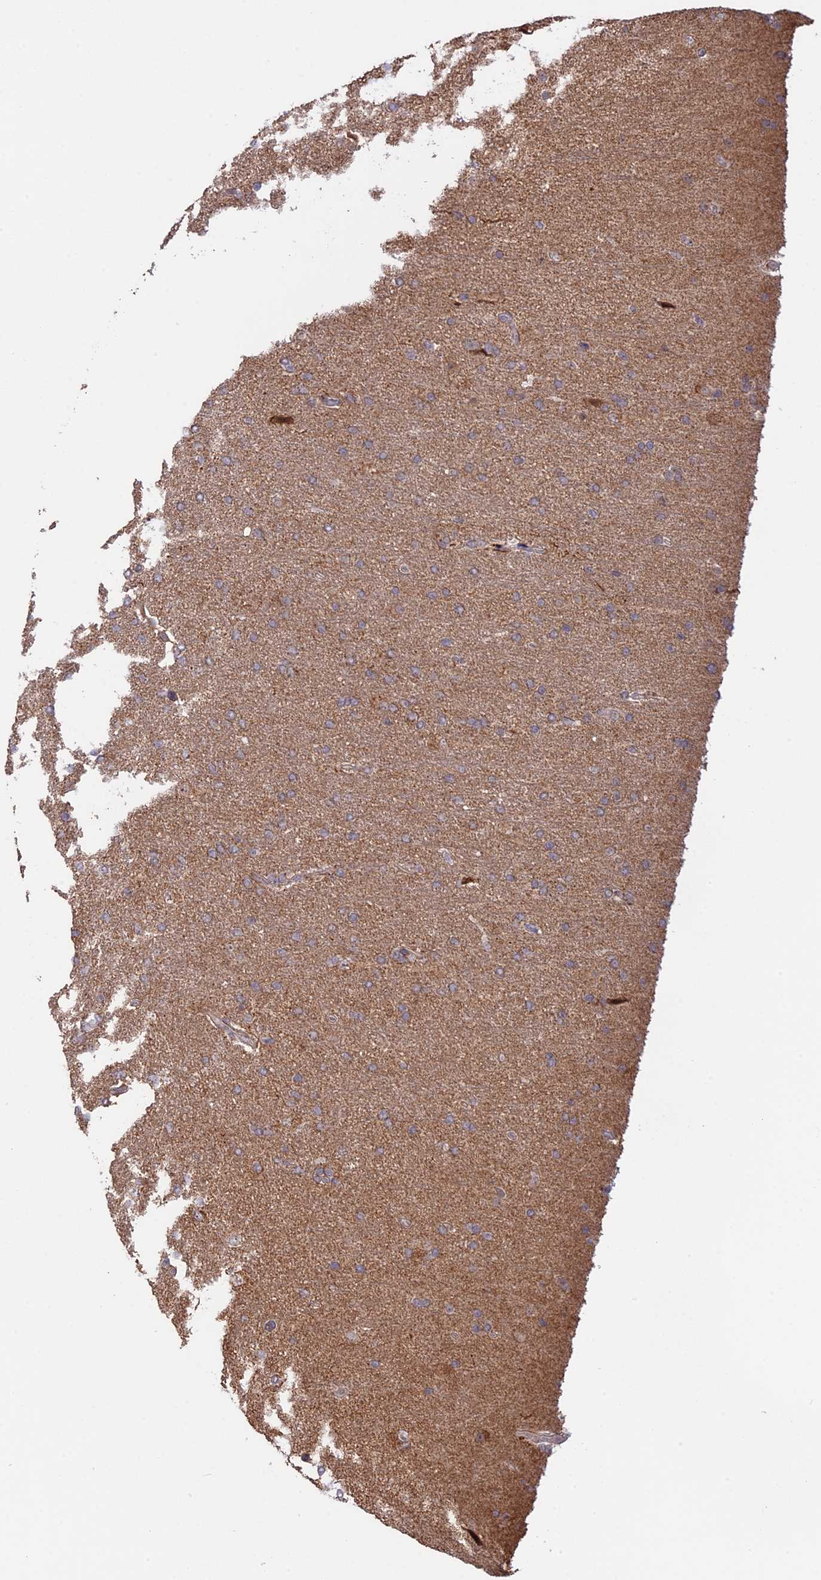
{"staining": {"intensity": "weak", "quantity": ">75%", "location": "cytoplasmic/membranous"}, "tissue": "glioma", "cell_type": "Tumor cells", "image_type": "cancer", "snomed": [{"axis": "morphology", "description": "Glioma, malignant, High grade"}, {"axis": "topography", "description": "Brain"}], "caption": "Human glioma stained for a protein (brown) shows weak cytoplasmic/membranous positive positivity in about >75% of tumor cells.", "gene": "GSKIP", "patient": {"sex": "male", "age": 72}}